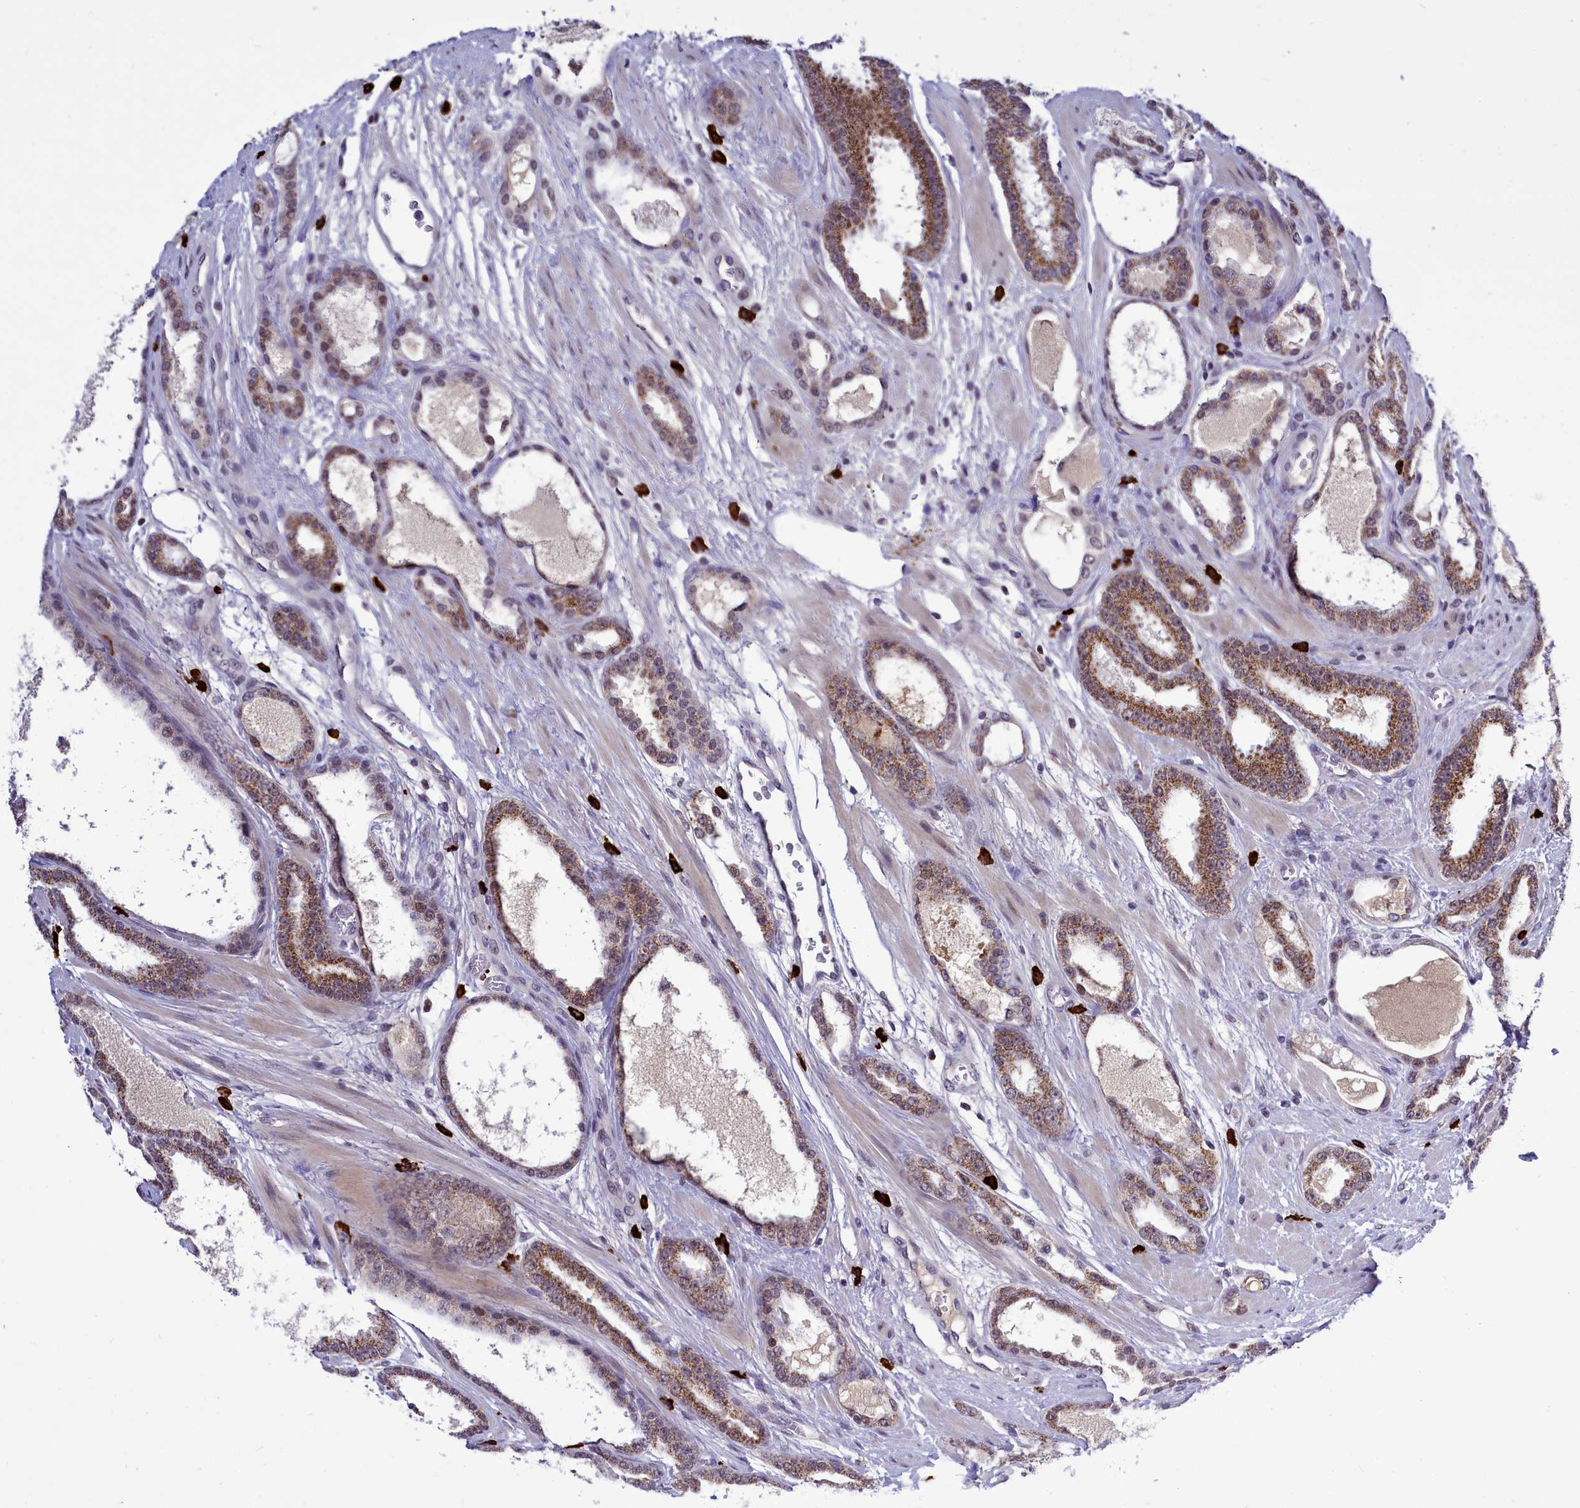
{"staining": {"intensity": "moderate", "quantity": ">75%", "location": "cytoplasmic/membranous"}, "tissue": "prostate cancer", "cell_type": "Tumor cells", "image_type": "cancer", "snomed": [{"axis": "morphology", "description": "Adenocarcinoma, High grade"}, {"axis": "topography", "description": "Prostate"}], "caption": "Human prostate cancer stained for a protein (brown) exhibits moderate cytoplasmic/membranous positive expression in approximately >75% of tumor cells.", "gene": "POM121L2", "patient": {"sex": "male", "age": 60}}